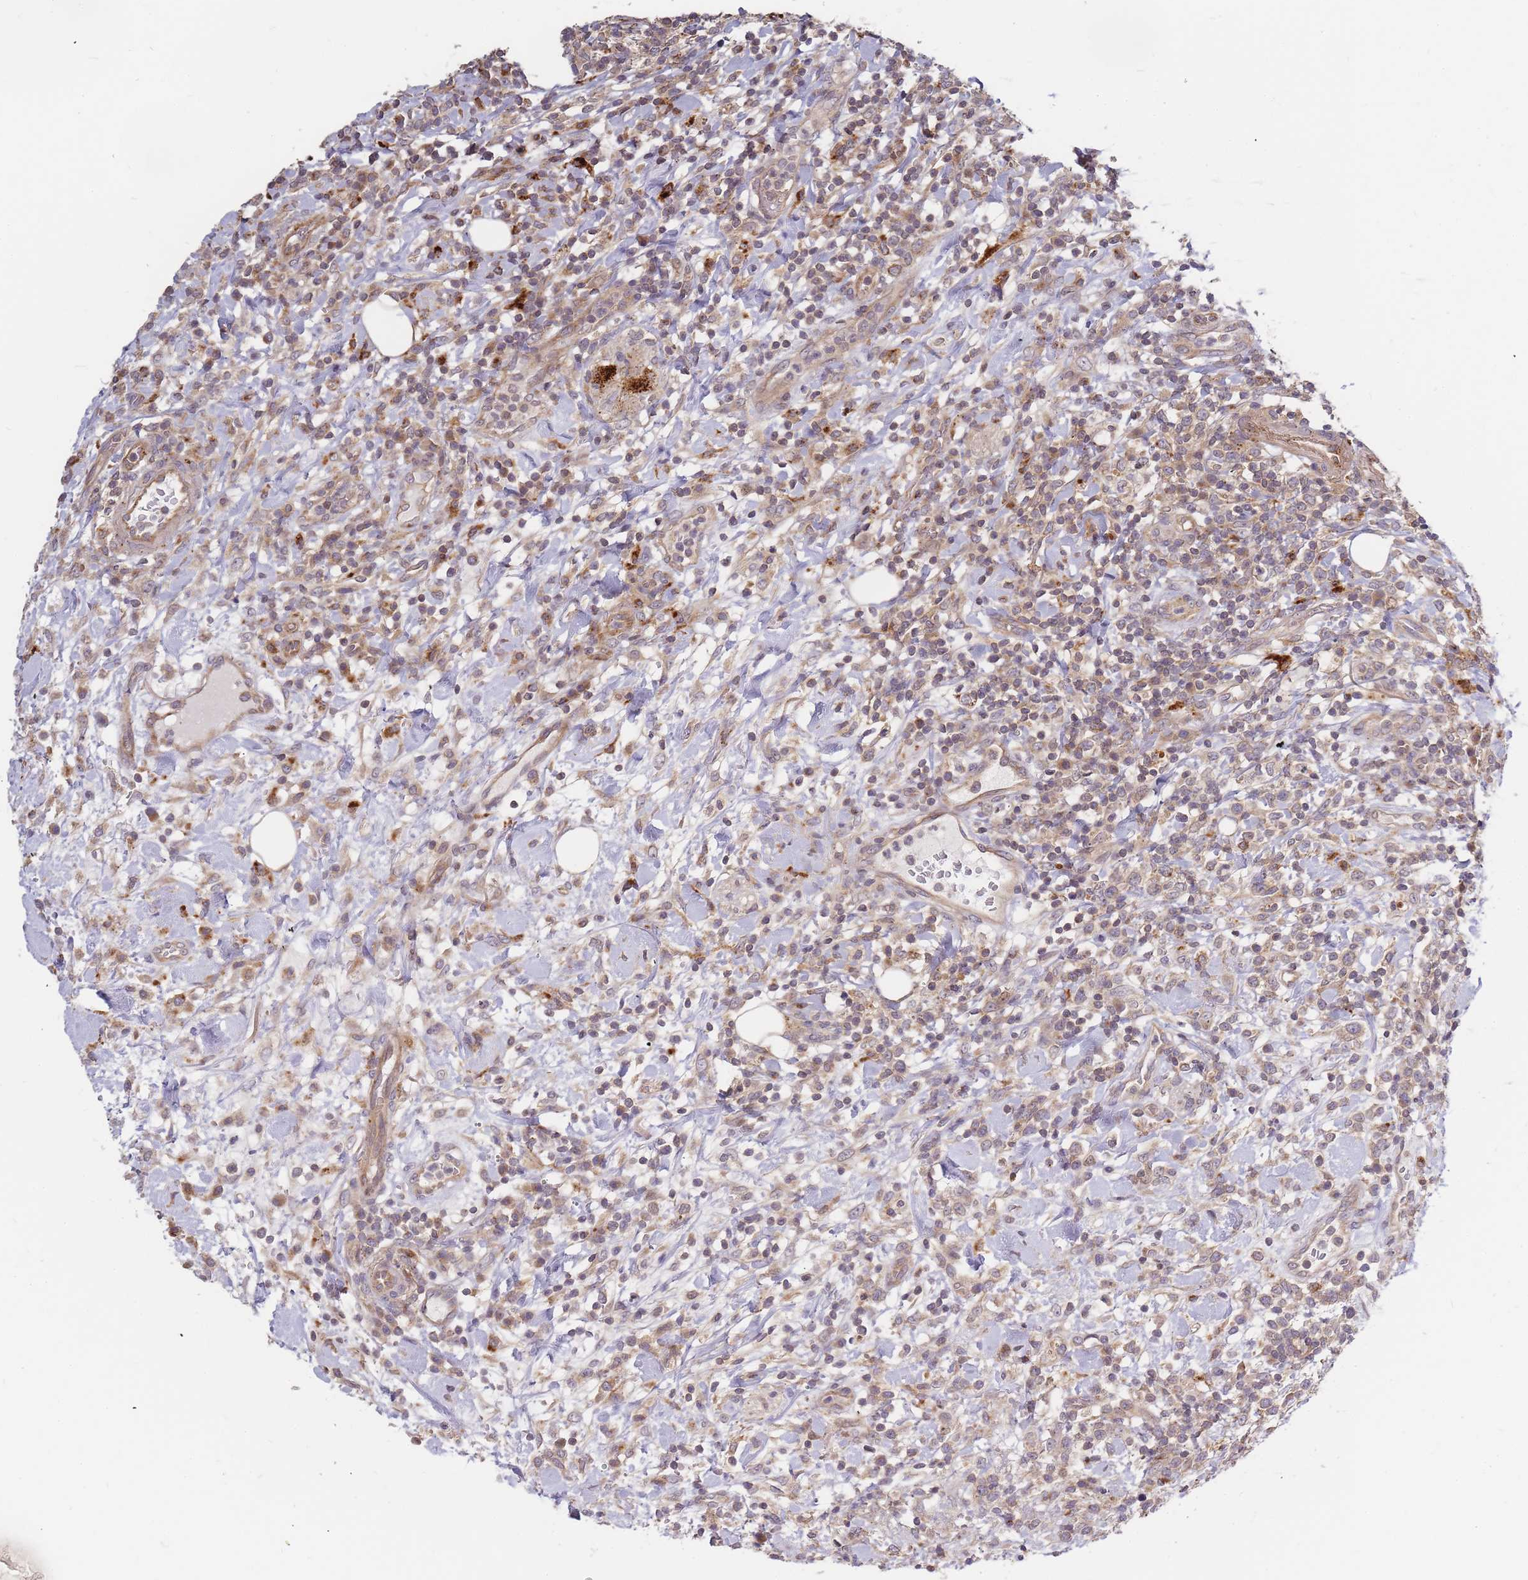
{"staining": {"intensity": "weak", "quantity": ">75%", "location": "cytoplasmic/membranous"}, "tissue": "lymphoma", "cell_type": "Tumor cells", "image_type": "cancer", "snomed": [{"axis": "morphology", "description": "Malignant lymphoma, non-Hodgkin's type, High grade"}, {"axis": "topography", "description": "Colon"}], "caption": "Protein expression analysis of human malignant lymphoma, non-Hodgkin's type (high-grade) reveals weak cytoplasmic/membranous positivity in about >75% of tumor cells. The staining was performed using DAB (3,3'-diaminobenzidine) to visualize the protein expression in brown, while the nuclei were stained in blue with hematoxylin (Magnification: 20x).", "gene": "ATG5", "patient": {"sex": "female", "age": 53}}